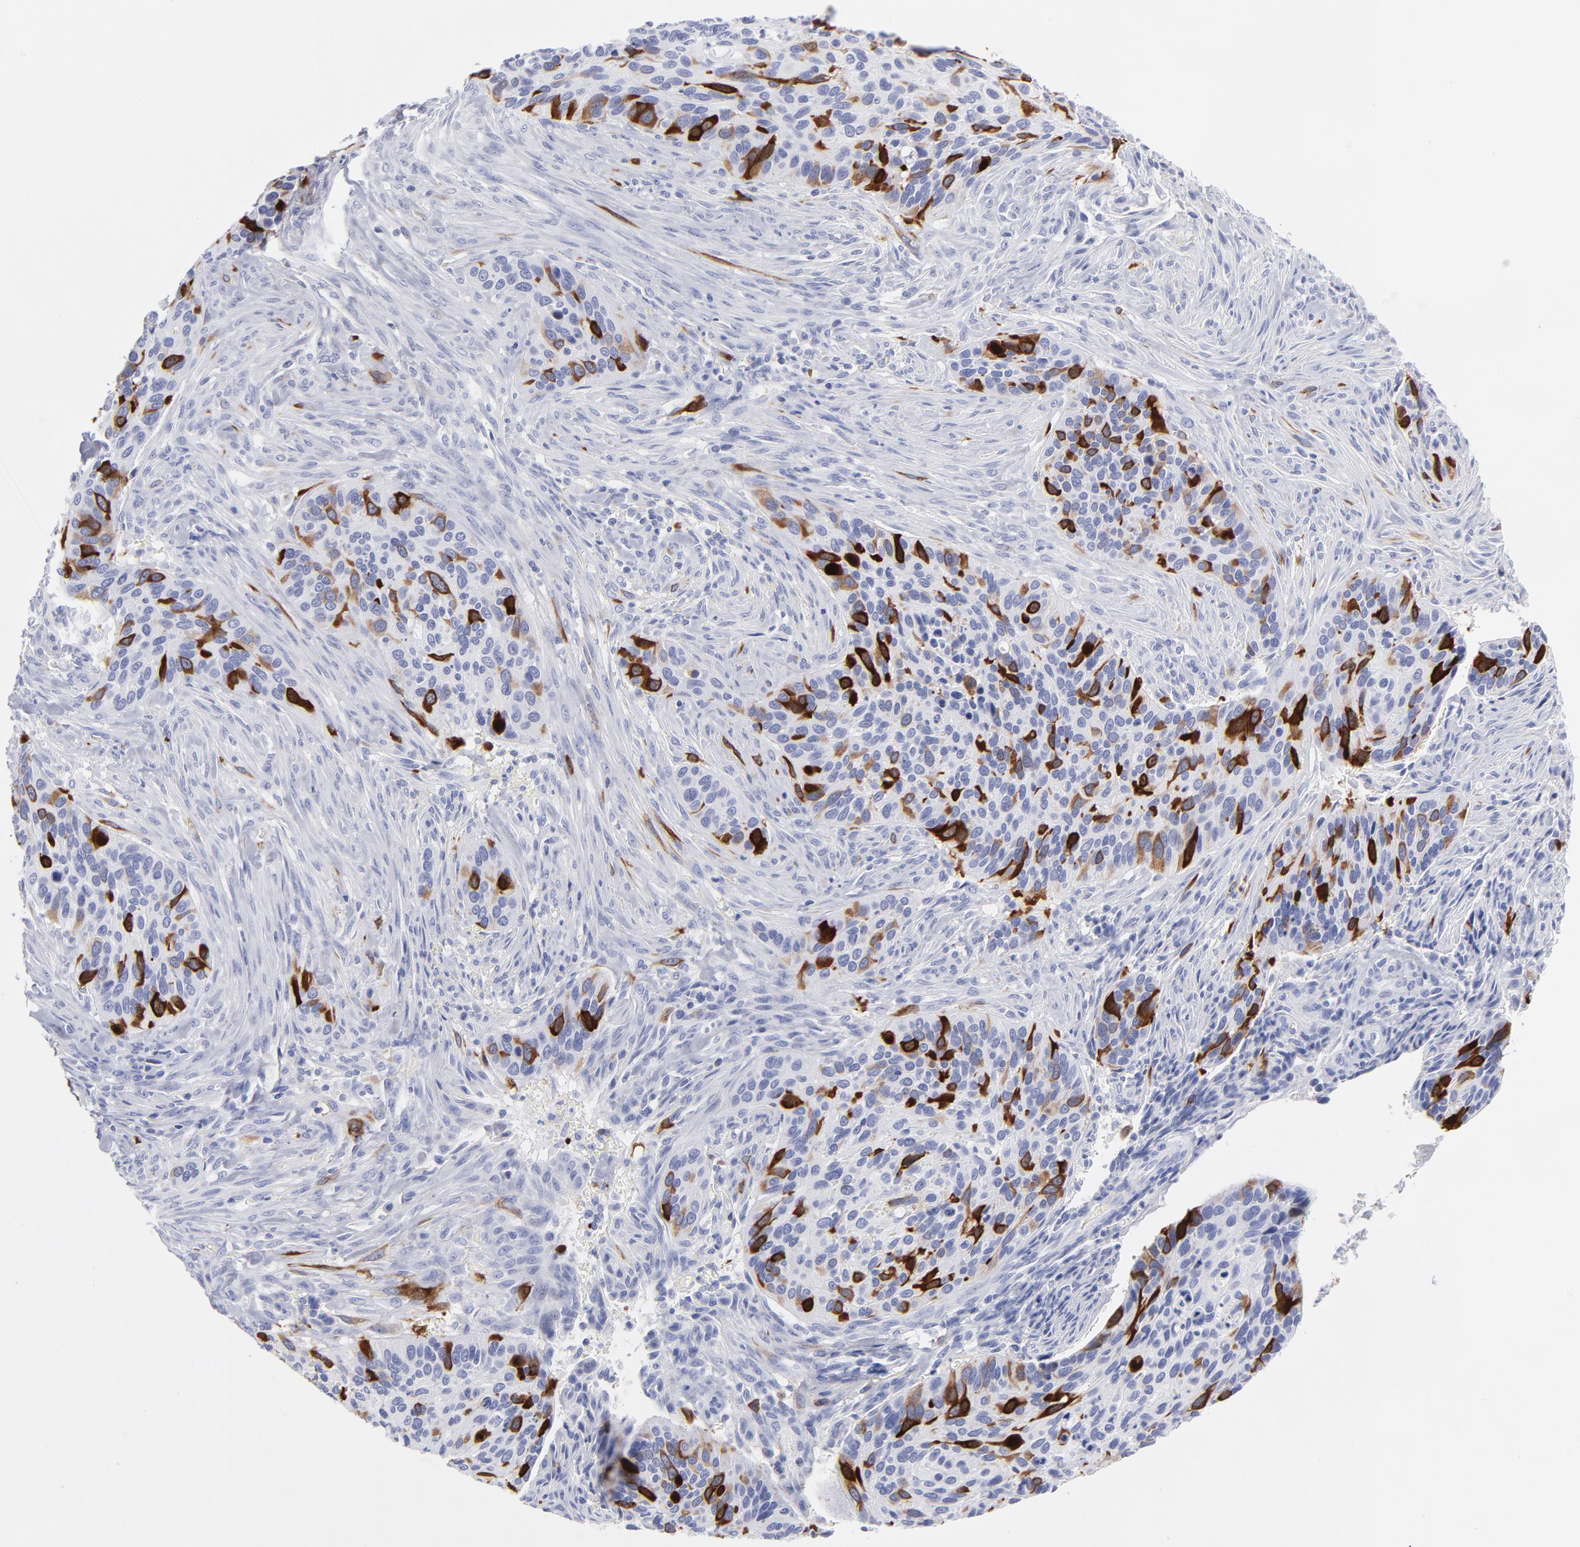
{"staining": {"intensity": "strong", "quantity": "<25%", "location": "cytoplasmic/membranous"}, "tissue": "cervical cancer", "cell_type": "Tumor cells", "image_type": "cancer", "snomed": [{"axis": "morphology", "description": "Adenocarcinoma, NOS"}, {"axis": "topography", "description": "Cervix"}], "caption": "Strong cytoplasmic/membranous protein expression is appreciated in about <25% of tumor cells in cervical cancer (adenocarcinoma).", "gene": "CCNB1", "patient": {"sex": "female", "age": 29}}